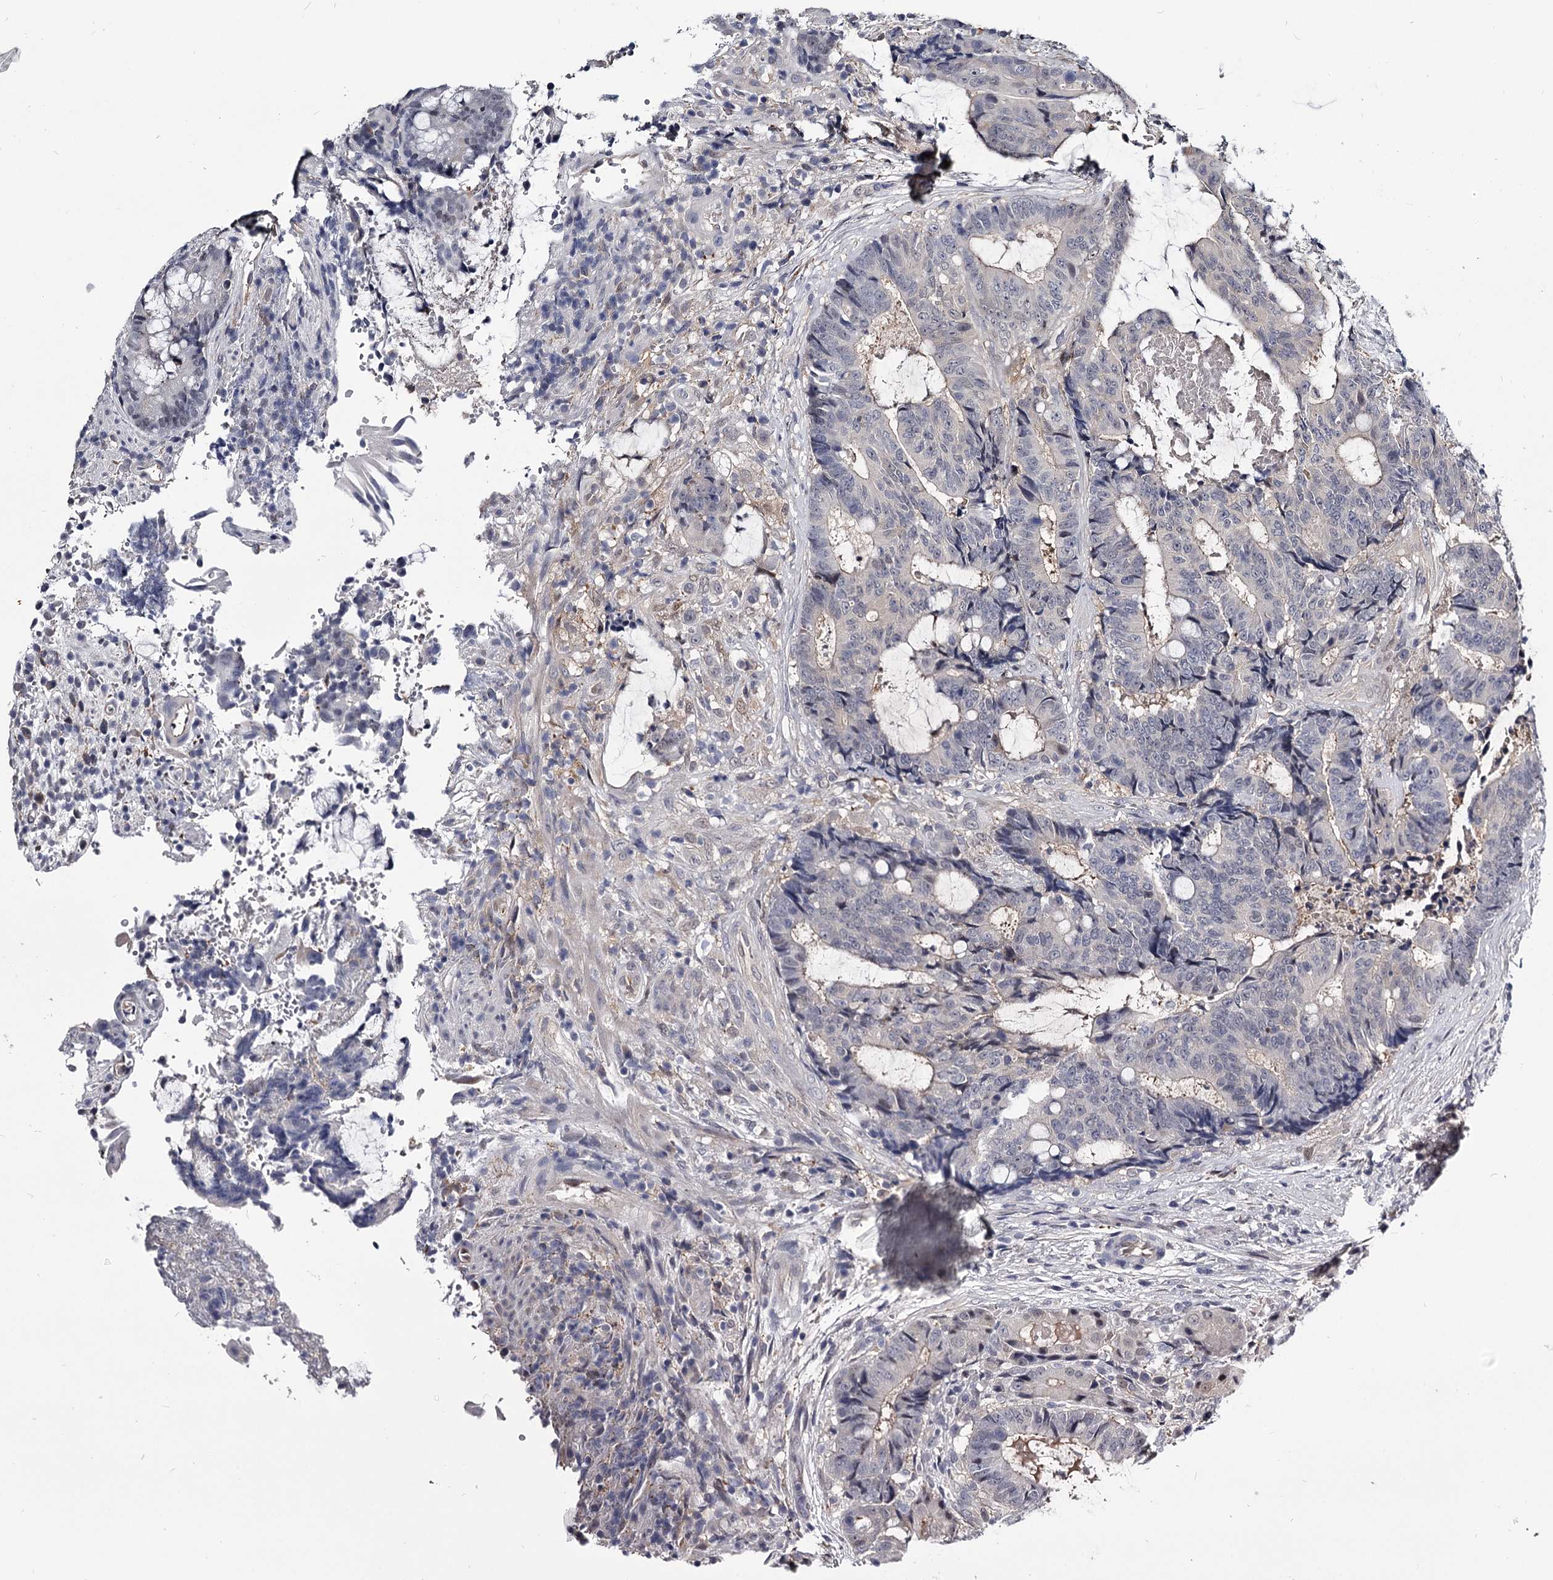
{"staining": {"intensity": "negative", "quantity": "none", "location": "none"}, "tissue": "colorectal cancer", "cell_type": "Tumor cells", "image_type": "cancer", "snomed": [{"axis": "morphology", "description": "Adenocarcinoma, NOS"}, {"axis": "topography", "description": "Rectum"}], "caption": "Colorectal adenocarcinoma was stained to show a protein in brown. There is no significant staining in tumor cells. (DAB immunohistochemistry visualized using brightfield microscopy, high magnification).", "gene": "GSTO1", "patient": {"sex": "male", "age": 69}}